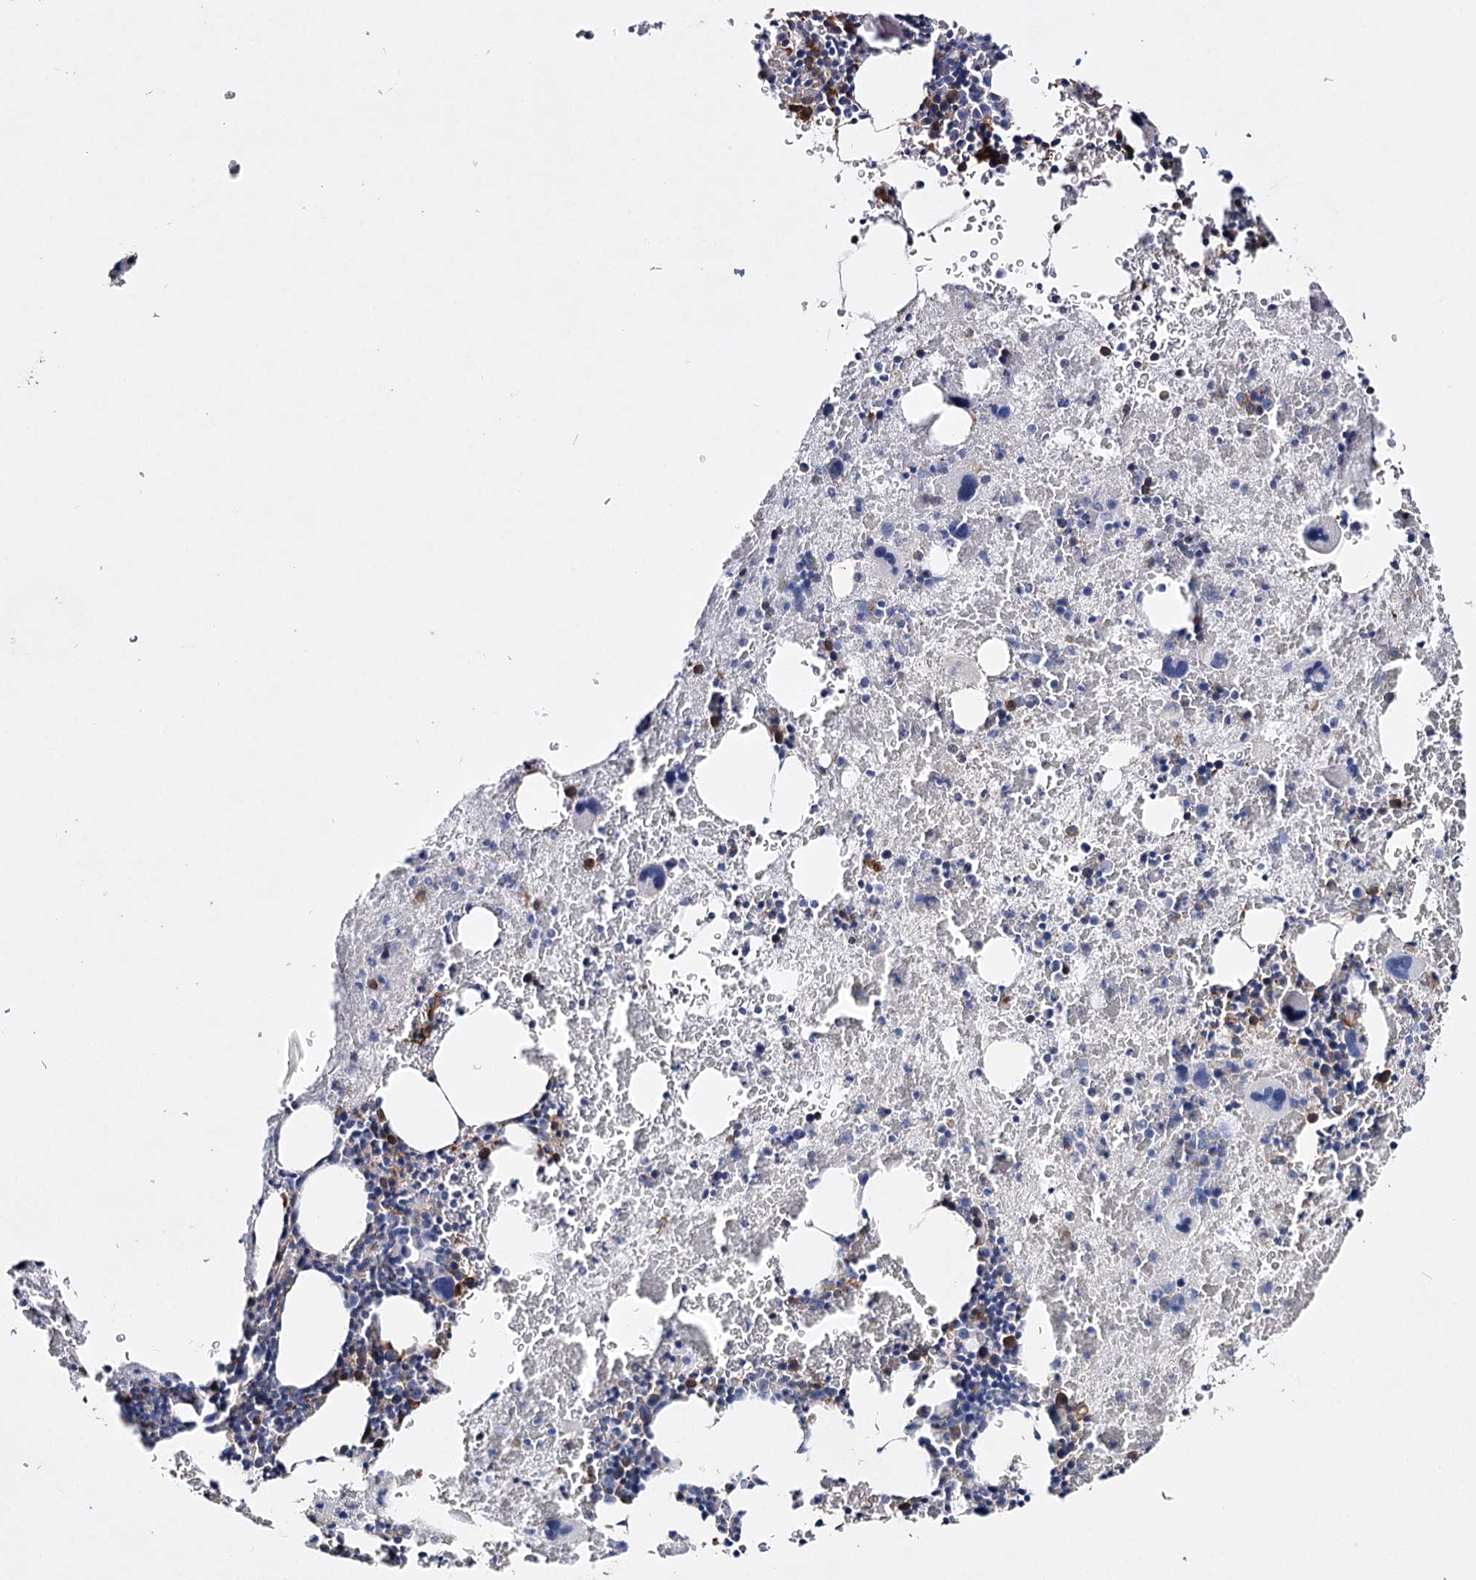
{"staining": {"intensity": "strong", "quantity": "<25%", "location": "cytoplasmic/membranous"}, "tissue": "bone marrow", "cell_type": "Hematopoietic cells", "image_type": "normal", "snomed": [{"axis": "morphology", "description": "Normal tissue, NOS"}, {"axis": "topography", "description": "Bone marrow"}], "caption": "About <25% of hematopoietic cells in benign human bone marrow exhibit strong cytoplasmic/membranous protein expression as visualized by brown immunohistochemical staining.", "gene": "CFAP46", "patient": {"sex": "male", "age": 36}}